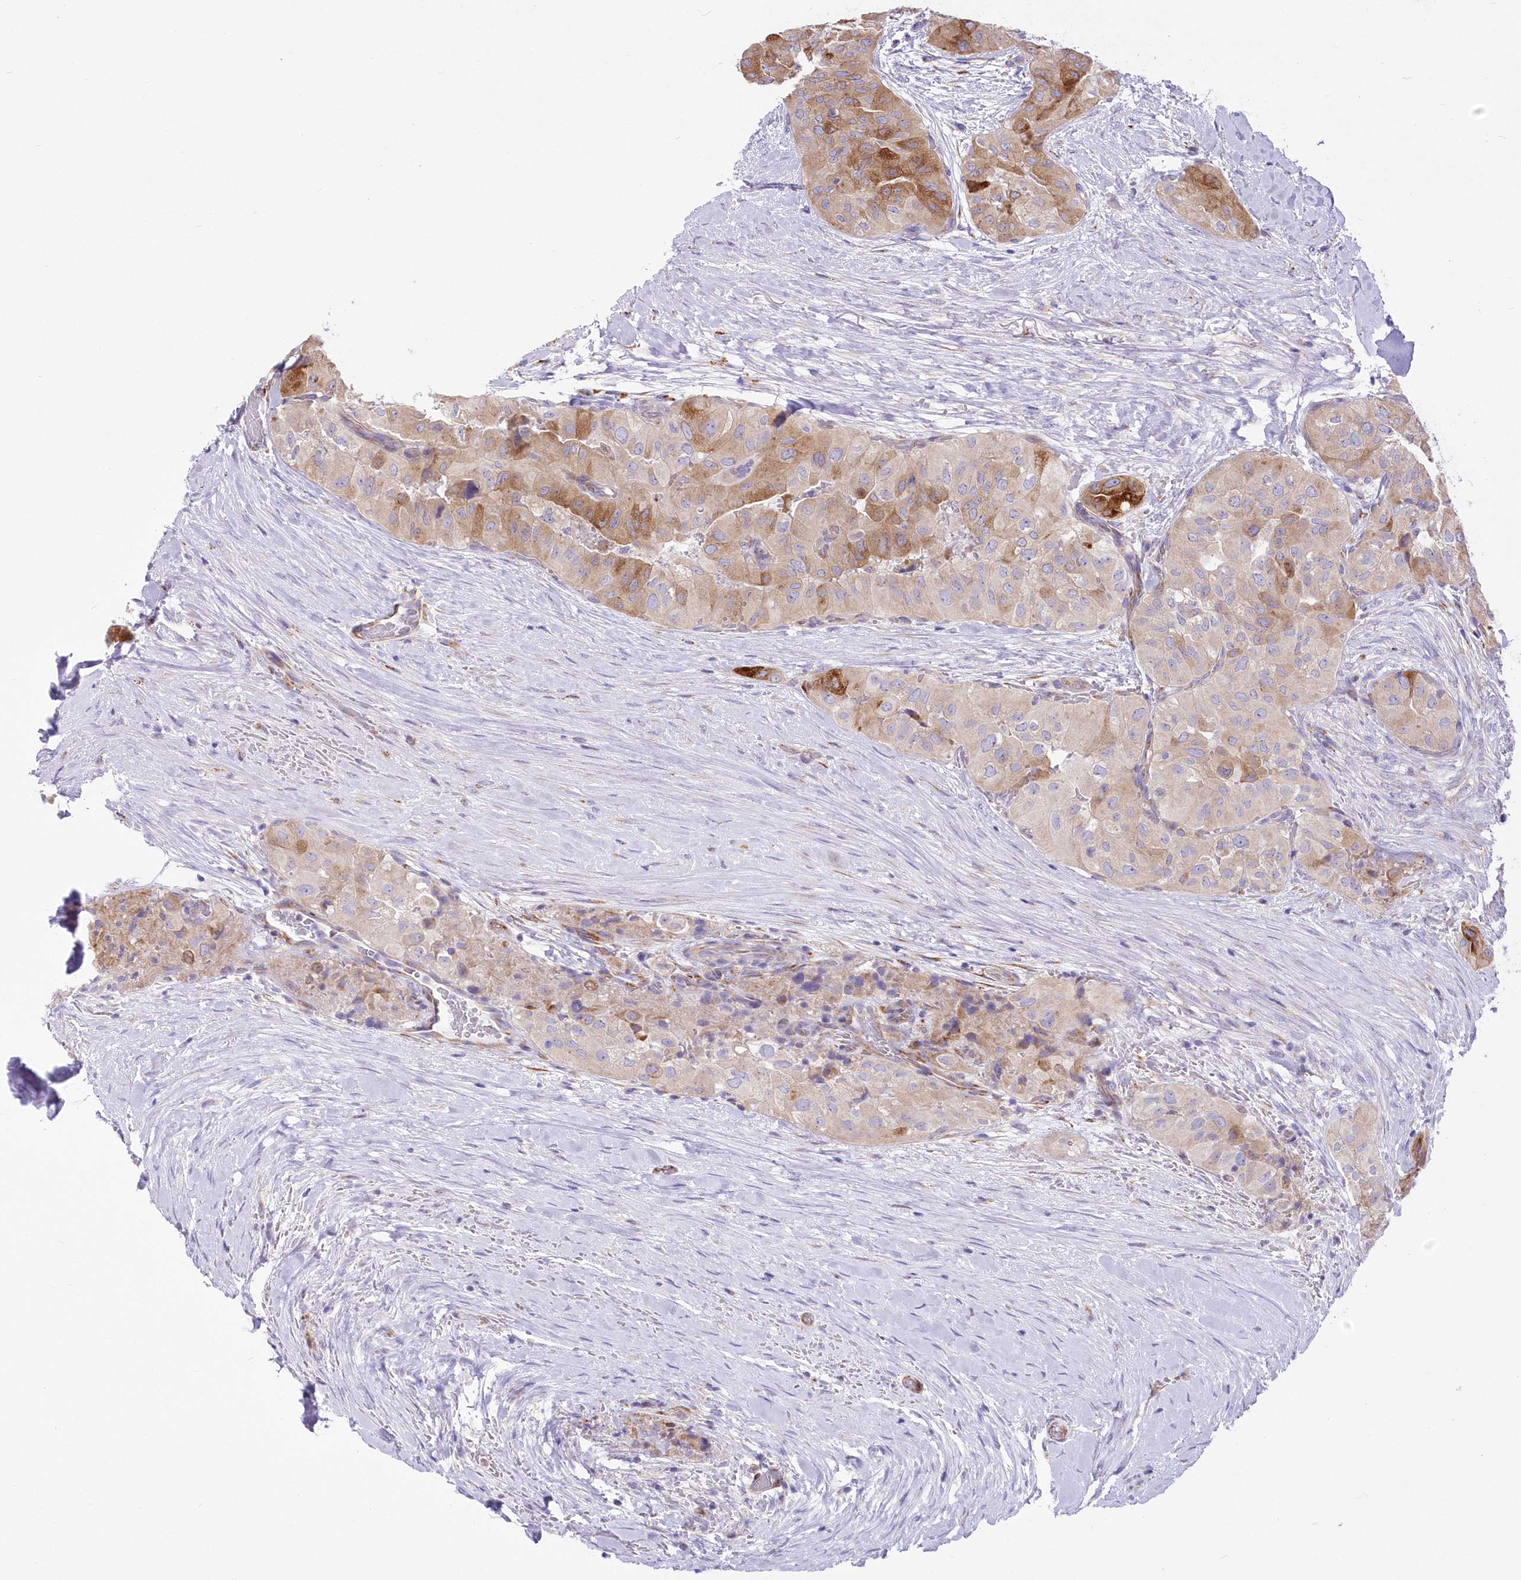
{"staining": {"intensity": "moderate", "quantity": "25%-75%", "location": "cytoplasmic/membranous"}, "tissue": "thyroid cancer", "cell_type": "Tumor cells", "image_type": "cancer", "snomed": [{"axis": "morphology", "description": "Papillary adenocarcinoma, NOS"}, {"axis": "topography", "description": "Thyroid gland"}], "caption": "Thyroid cancer was stained to show a protein in brown. There is medium levels of moderate cytoplasmic/membranous staining in approximately 25%-75% of tumor cells.", "gene": "YTHDC2", "patient": {"sex": "female", "age": 59}}